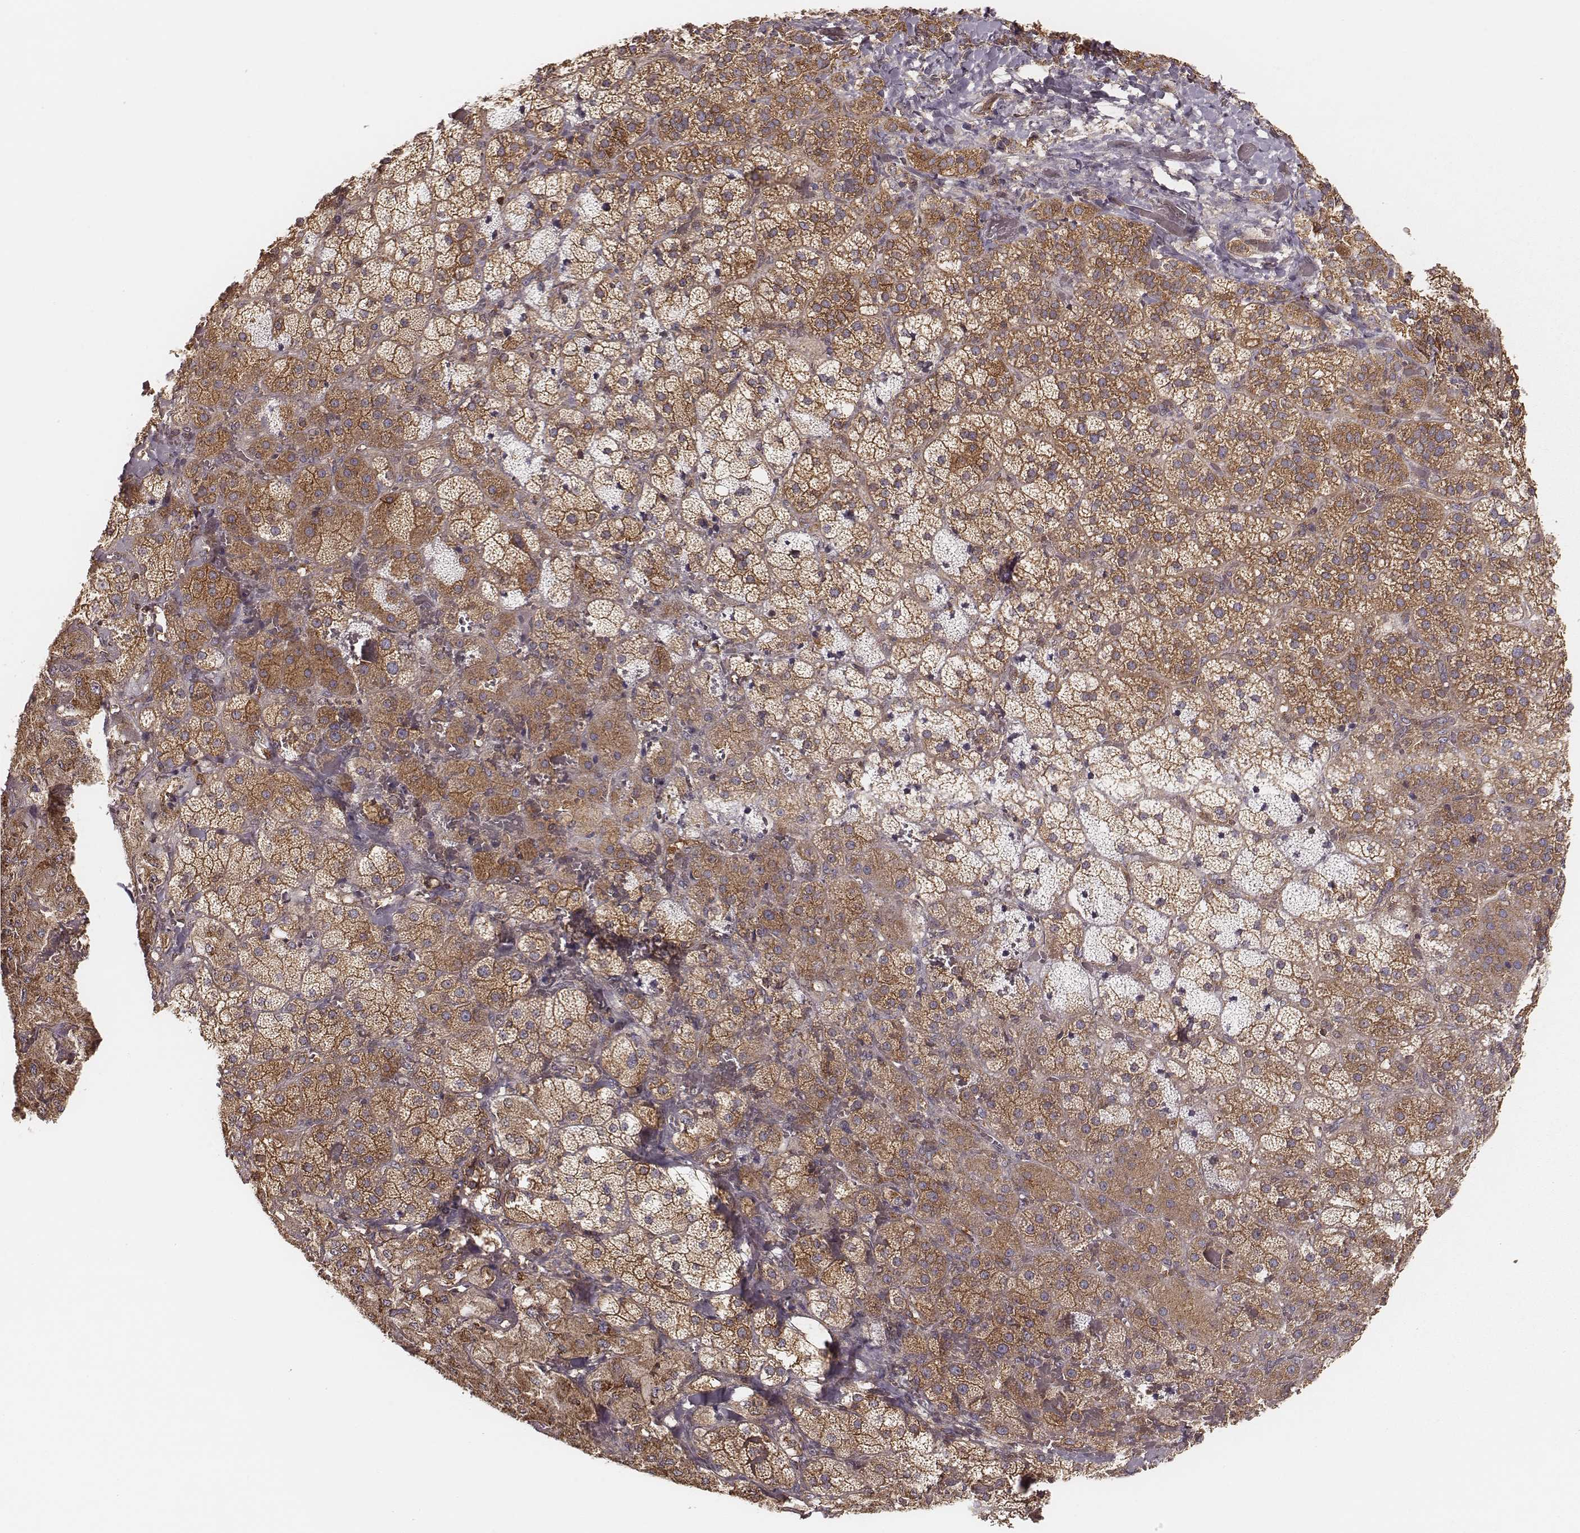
{"staining": {"intensity": "moderate", "quantity": ">75%", "location": "cytoplasmic/membranous"}, "tissue": "adrenal gland", "cell_type": "Glandular cells", "image_type": "normal", "snomed": [{"axis": "morphology", "description": "Normal tissue, NOS"}, {"axis": "topography", "description": "Adrenal gland"}], "caption": "Unremarkable adrenal gland was stained to show a protein in brown. There is medium levels of moderate cytoplasmic/membranous expression in about >75% of glandular cells.", "gene": "CARS1", "patient": {"sex": "male", "age": 57}}